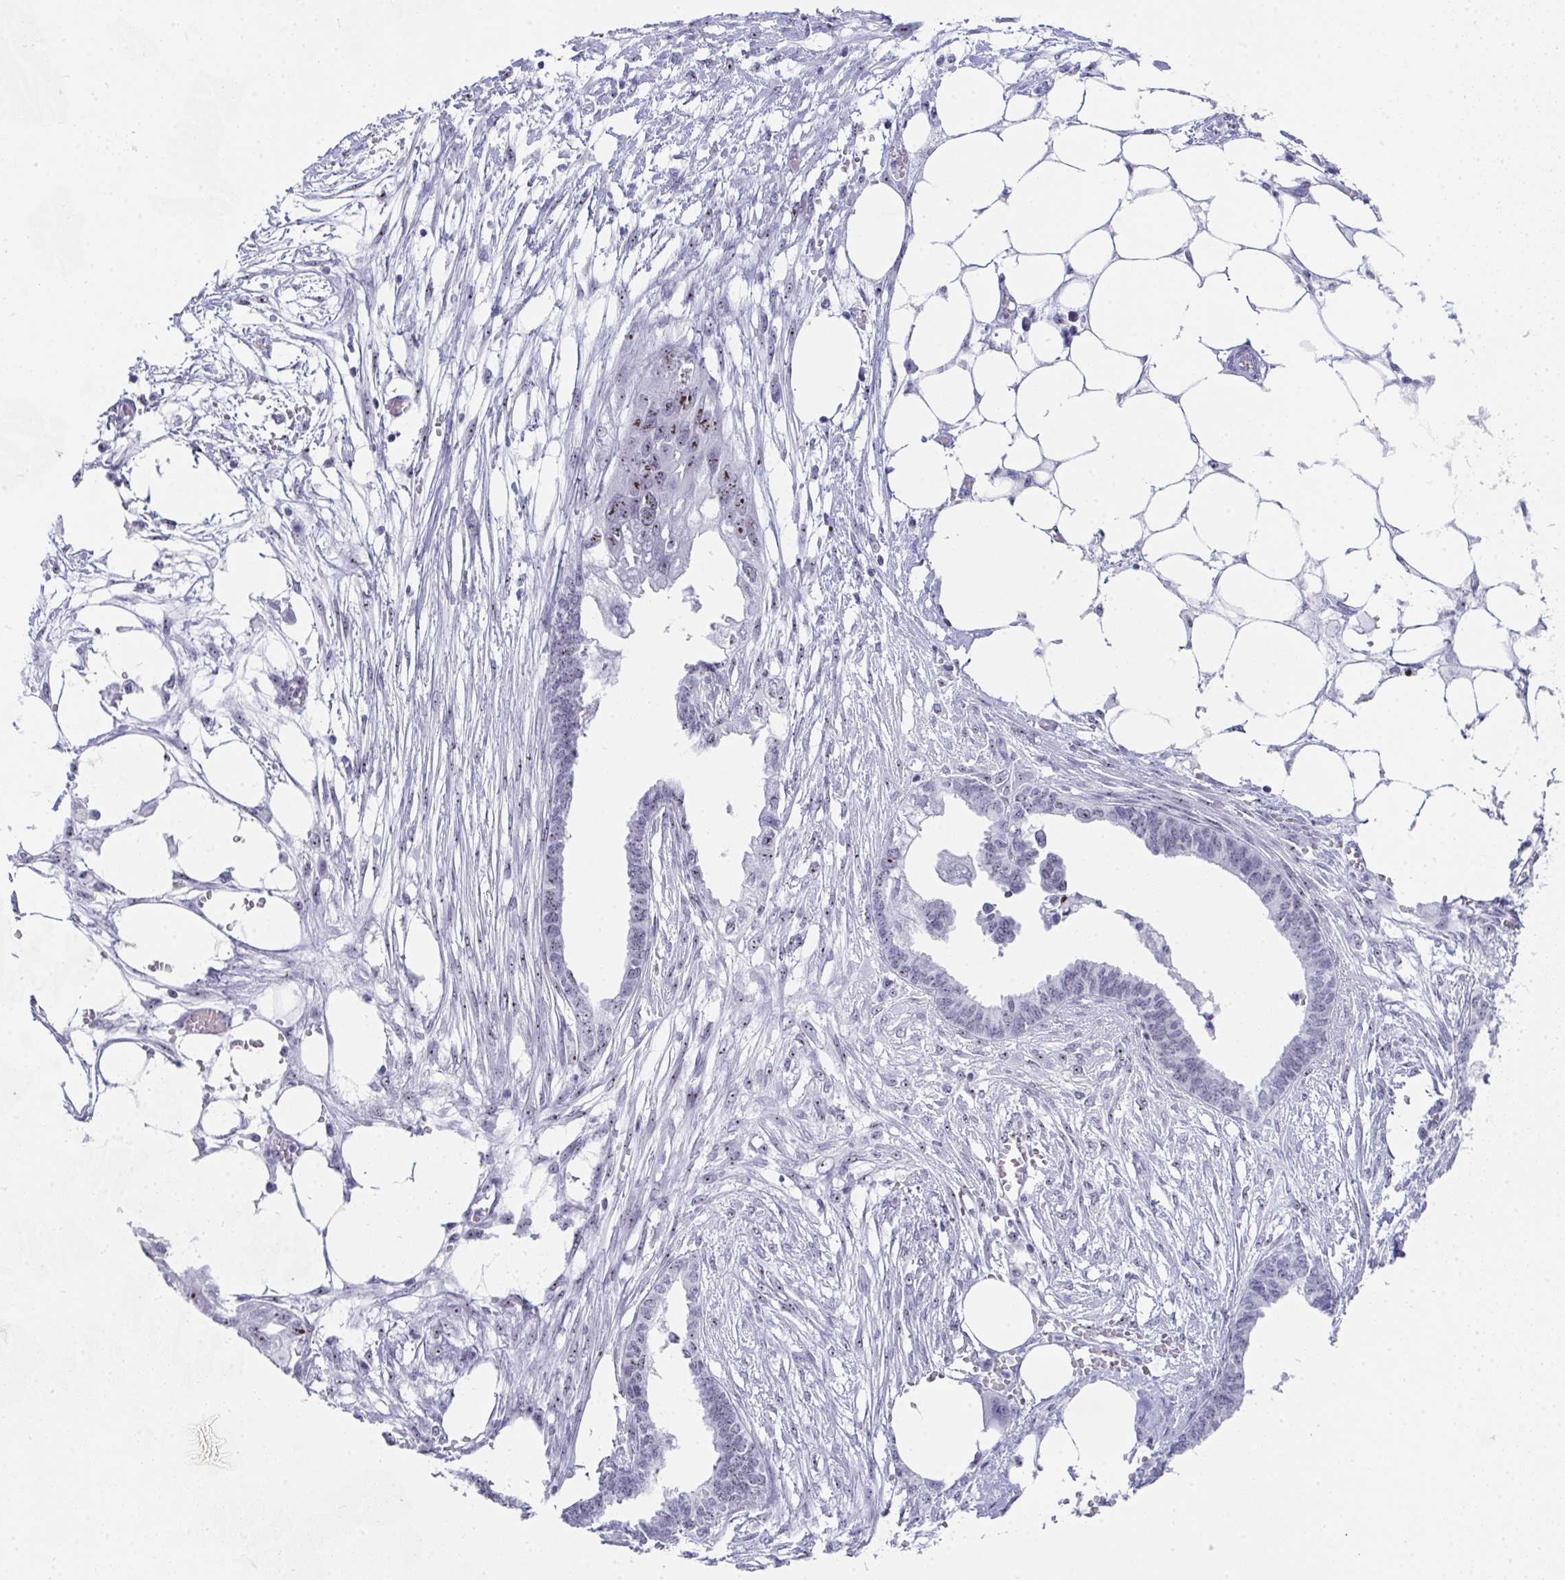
{"staining": {"intensity": "moderate", "quantity": "<25%", "location": "nuclear"}, "tissue": "endometrial cancer", "cell_type": "Tumor cells", "image_type": "cancer", "snomed": [{"axis": "morphology", "description": "Adenocarcinoma, NOS"}, {"axis": "morphology", "description": "Adenocarcinoma, metastatic, NOS"}, {"axis": "topography", "description": "Adipose tissue"}, {"axis": "topography", "description": "Endometrium"}], "caption": "Endometrial cancer (adenocarcinoma) tissue reveals moderate nuclear staining in approximately <25% of tumor cells, visualized by immunohistochemistry.", "gene": "NOP10", "patient": {"sex": "female", "age": 67}}